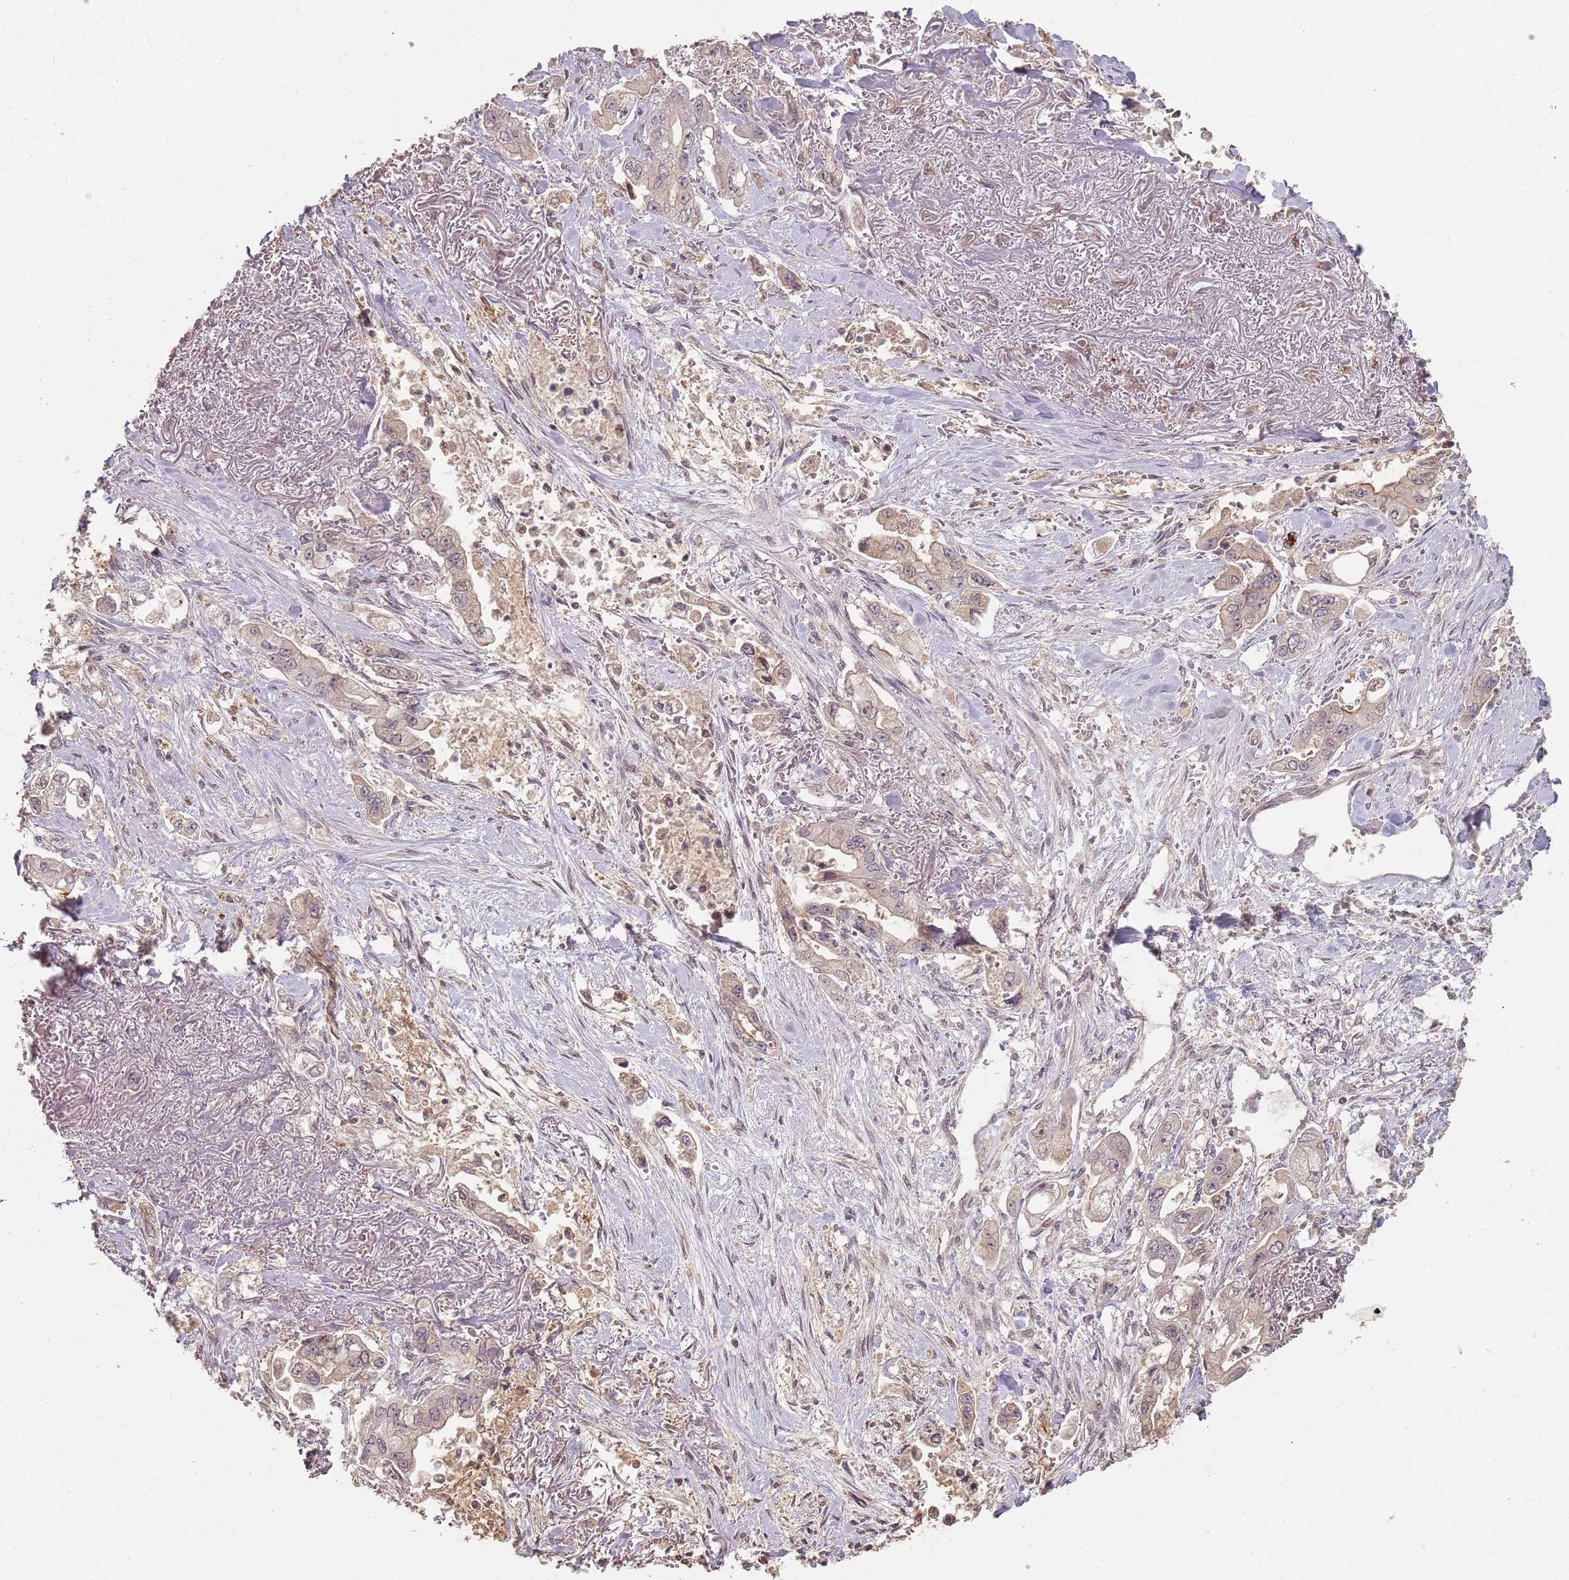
{"staining": {"intensity": "weak", "quantity": ">75%", "location": "cytoplasmic/membranous"}, "tissue": "stomach cancer", "cell_type": "Tumor cells", "image_type": "cancer", "snomed": [{"axis": "morphology", "description": "Adenocarcinoma, NOS"}, {"axis": "topography", "description": "Stomach"}], "caption": "Immunohistochemistry (IHC) photomicrograph of human adenocarcinoma (stomach) stained for a protein (brown), which displays low levels of weak cytoplasmic/membranous expression in about >75% of tumor cells.", "gene": "CCDC168", "patient": {"sex": "male", "age": 62}}